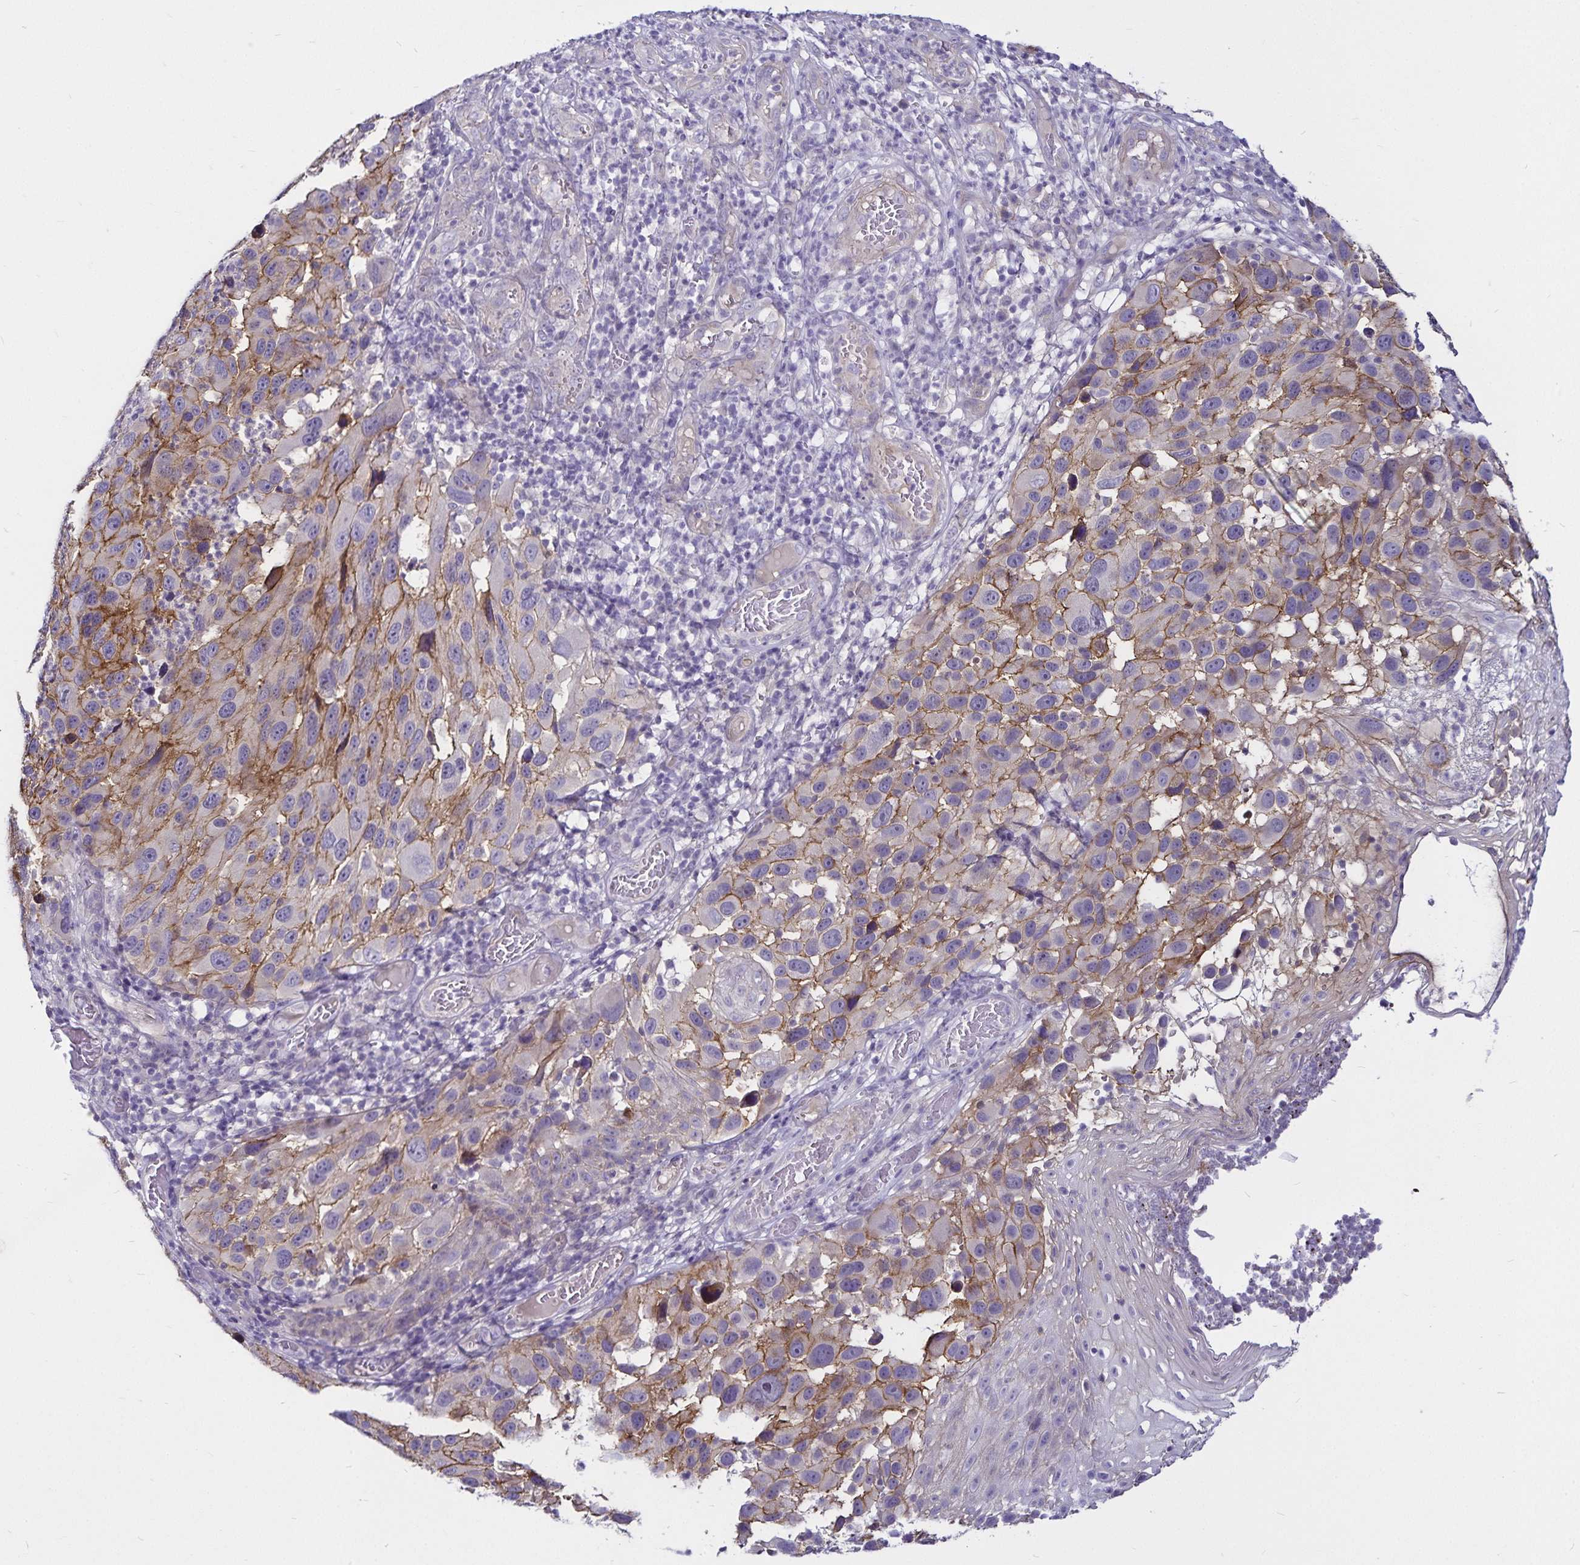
{"staining": {"intensity": "moderate", "quantity": "<25%", "location": "cytoplasmic/membranous"}, "tissue": "melanoma", "cell_type": "Tumor cells", "image_type": "cancer", "snomed": [{"axis": "morphology", "description": "Malignant melanoma, NOS"}, {"axis": "topography", "description": "Skin"}], "caption": "Human malignant melanoma stained for a protein (brown) shows moderate cytoplasmic/membranous positive expression in about <25% of tumor cells.", "gene": "GNG12", "patient": {"sex": "male", "age": 53}}